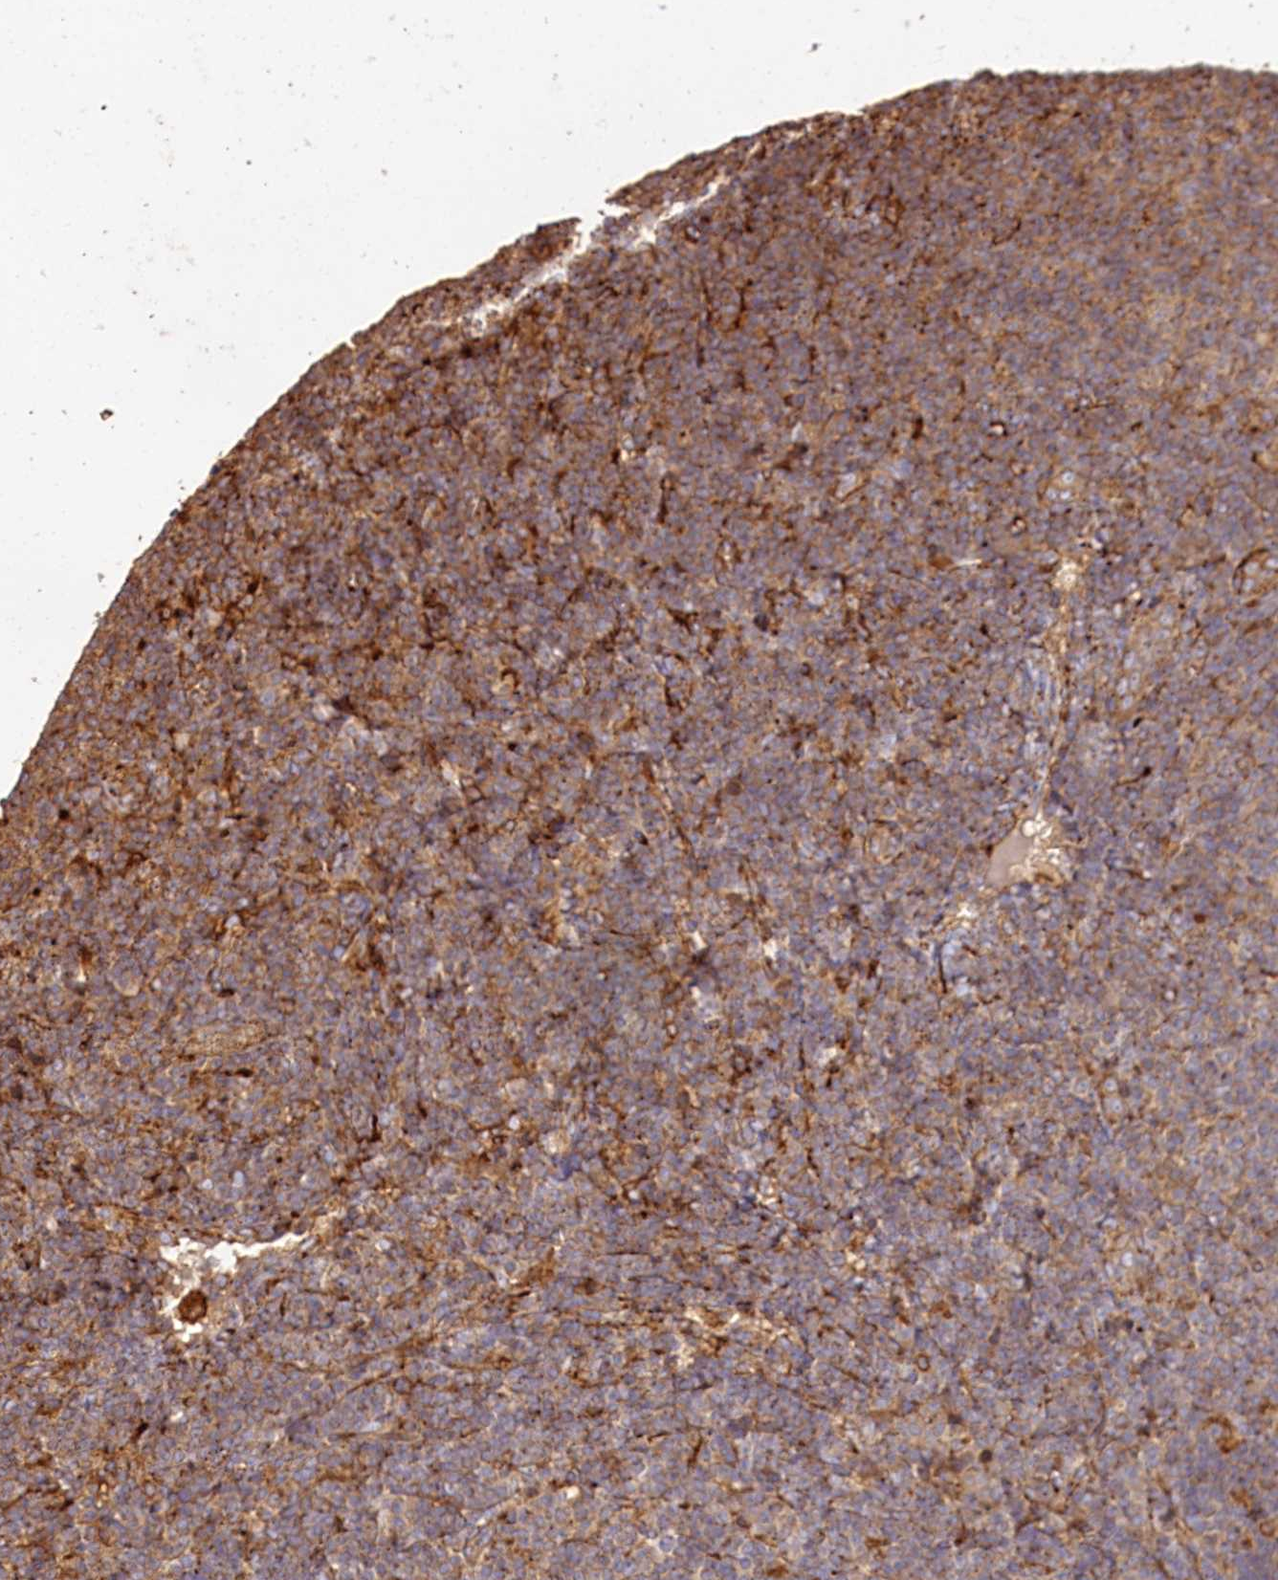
{"staining": {"intensity": "moderate", "quantity": ">75%", "location": "cytoplasmic/membranous"}, "tissue": "lymphoma", "cell_type": "Tumor cells", "image_type": "cancer", "snomed": [{"axis": "morphology", "description": "Malignant lymphoma, non-Hodgkin's type, Low grade"}, {"axis": "topography", "description": "Lymph node"}], "caption": "Immunohistochemical staining of low-grade malignant lymphoma, non-Hodgkin's type shows moderate cytoplasmic/membranous protein staining in about >75% of tumor cells. The staining was performed using DAB, with brown indicating positive protein expression. Nuclei are stained blue with hematoxylin.", "gene": "WDR73", "patient": {"sex": "male", "age": 66}}